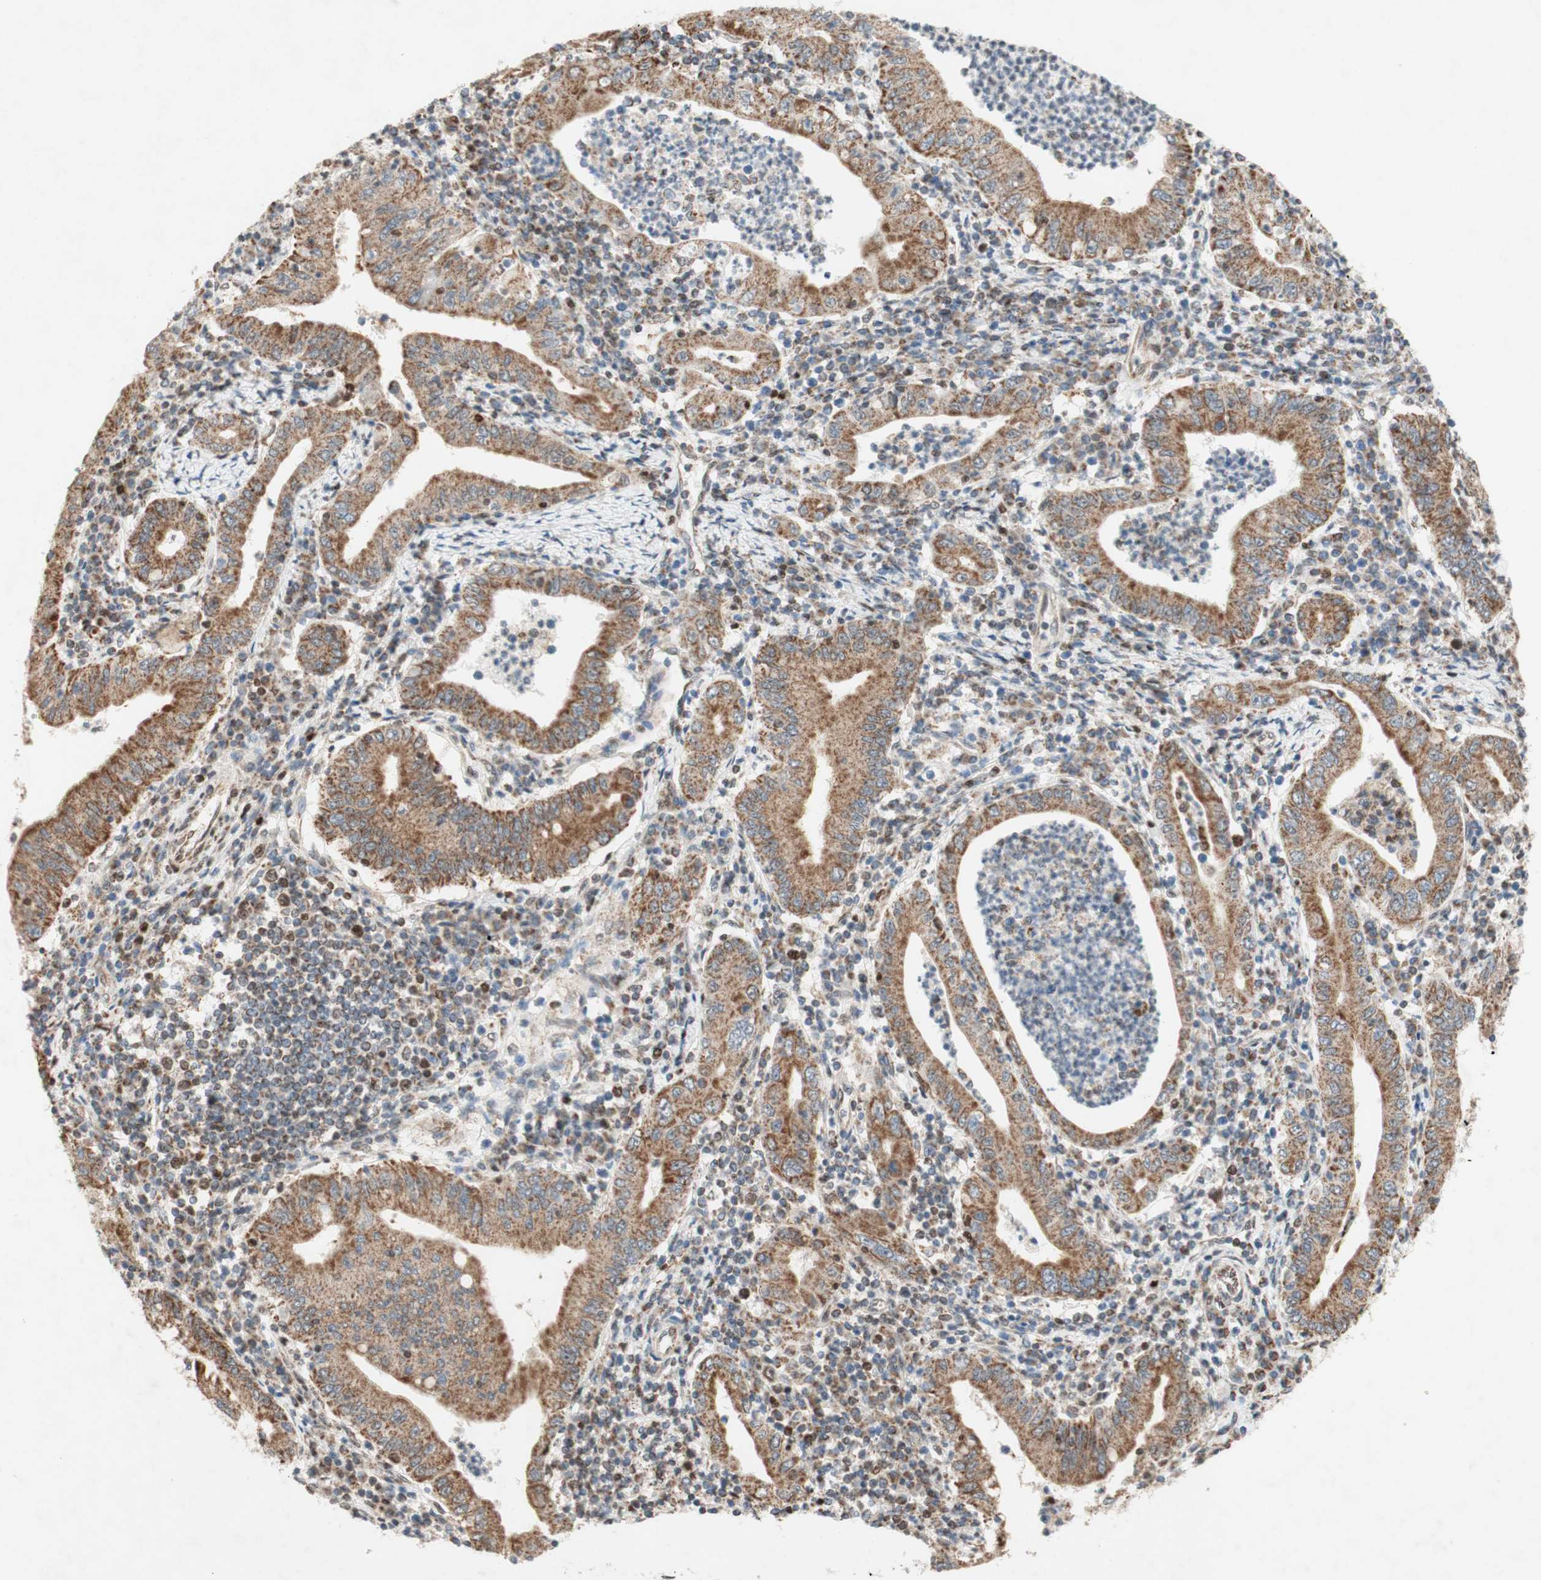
{"staining": {"intensity": "moderate", "quantity": ">75%", "location": "cytoplasmic/membranous"}, "tissue": "stomach cancer", "cell_type": "Tumor cells", "image_type": "cancer", "snomed": [{"axis": "morphology", "description": "Normal tissue, NOS"}, {"axis": "morphology", "description": "Adenocarcinoma, NOS"}, {"axis": "topography", "description": "Esophagus"}, {"axis": "topography", "description": "Stomach, upper"}, {"axis": "topography", "description": "Peripheral nerve tissue"}], "caption": "Human stomach adenocarcinoma stained for a protein (brown) shows moderate cytoplasmic/membranous positive positivity in about >75% of tumor cells.", "gene": "DNMT3A", "patient": {"sex": "male", "age": 62}}